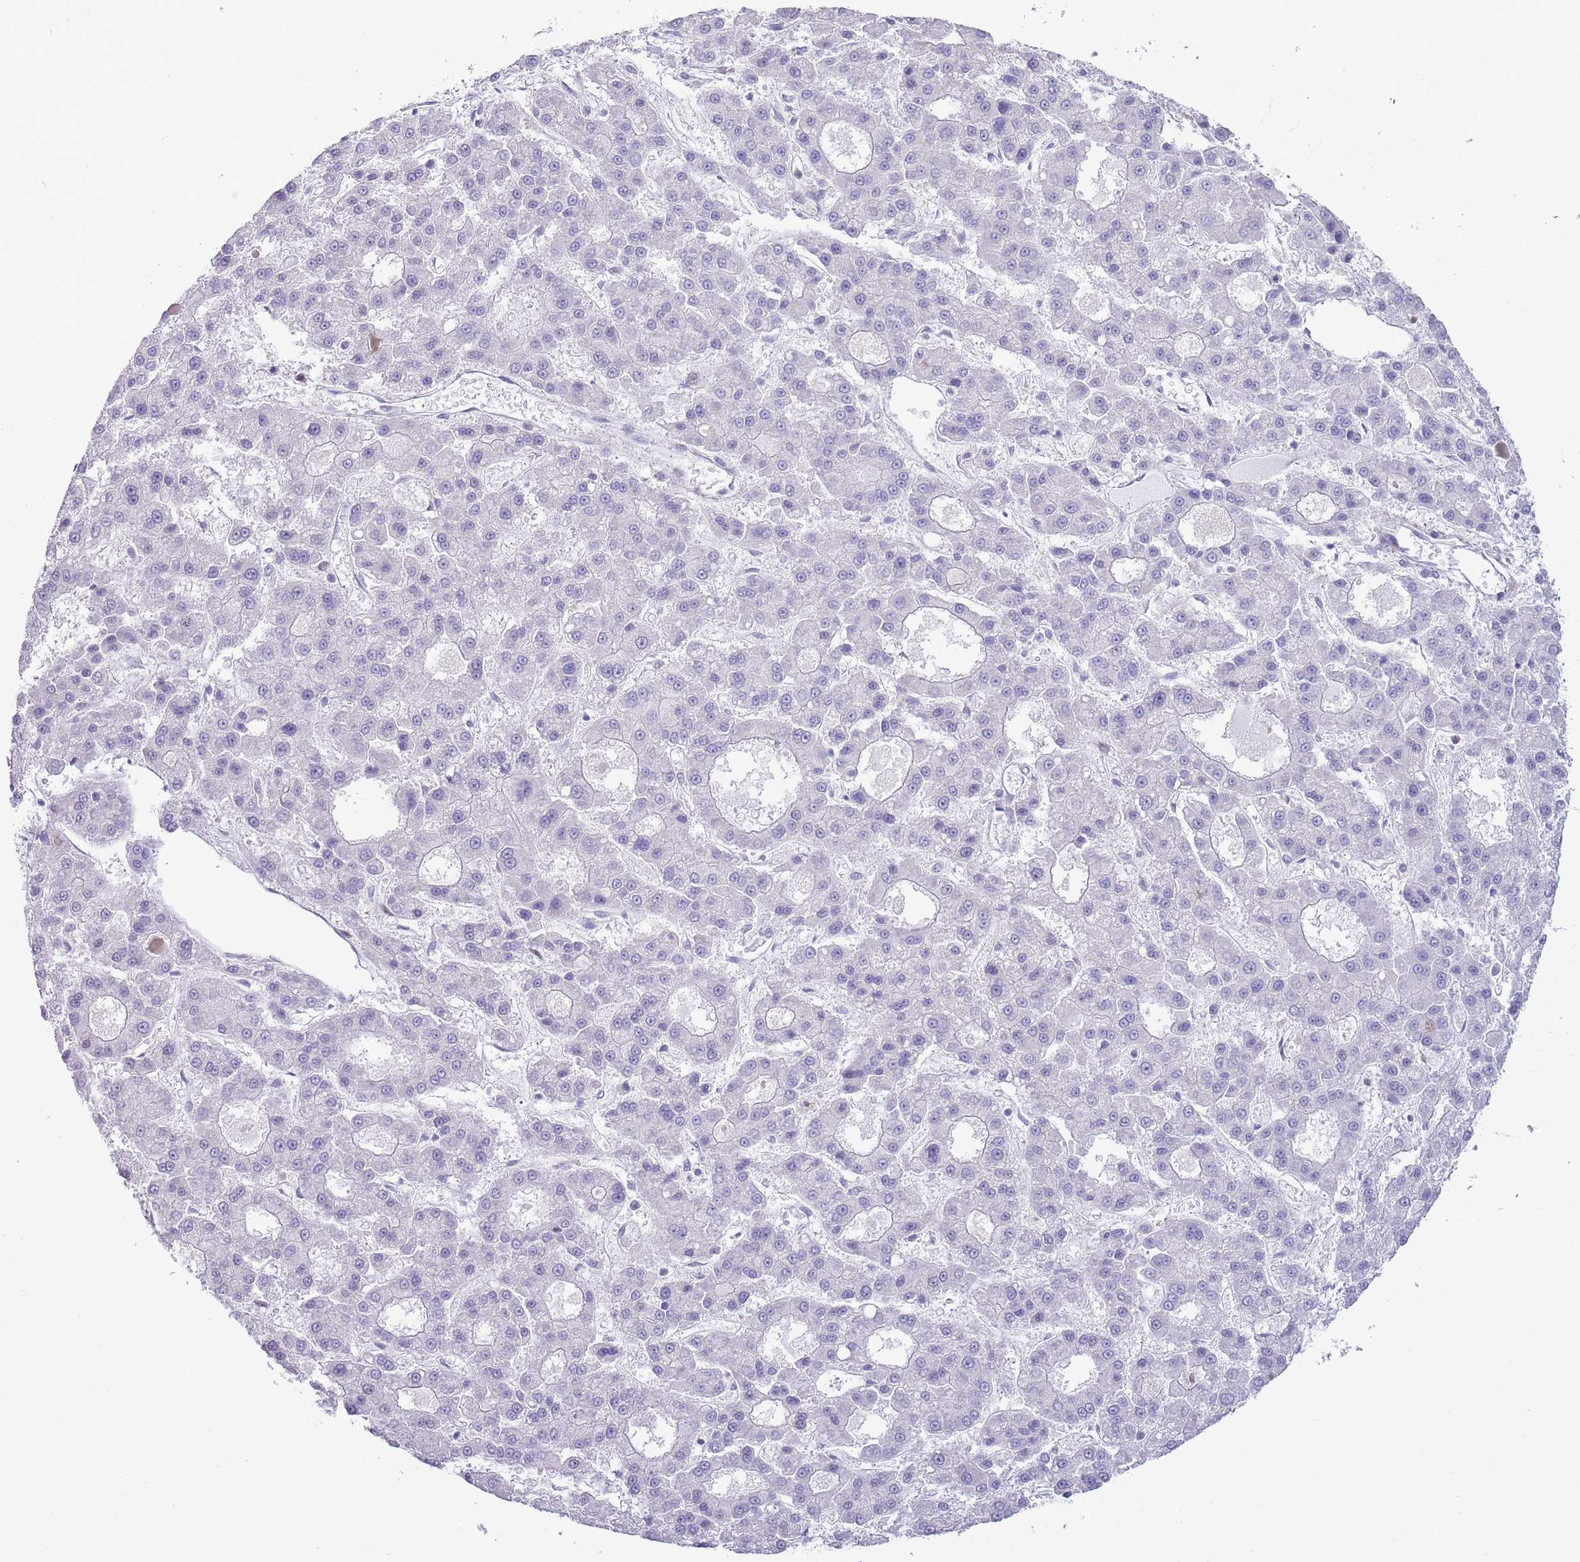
{"staining": {"intensity": "negative", "quantity": "none", "location": "none"}, "tissue": "liver cancer", "cell_type": "Tumor cells", "image_type": "cancer", "snomed": [{"axis": "morphology", "description": "Carcinoma, Hepatocellular, NOS"}, {"axis": "topography", "description": "Liver"}], "caption": "Protein analysis of hepatocellular carcinoma (liver) demonstrates no significant staining in tumor cells.", "gene": "ANO8", "patient": {"sex": "male", "age": 70}}